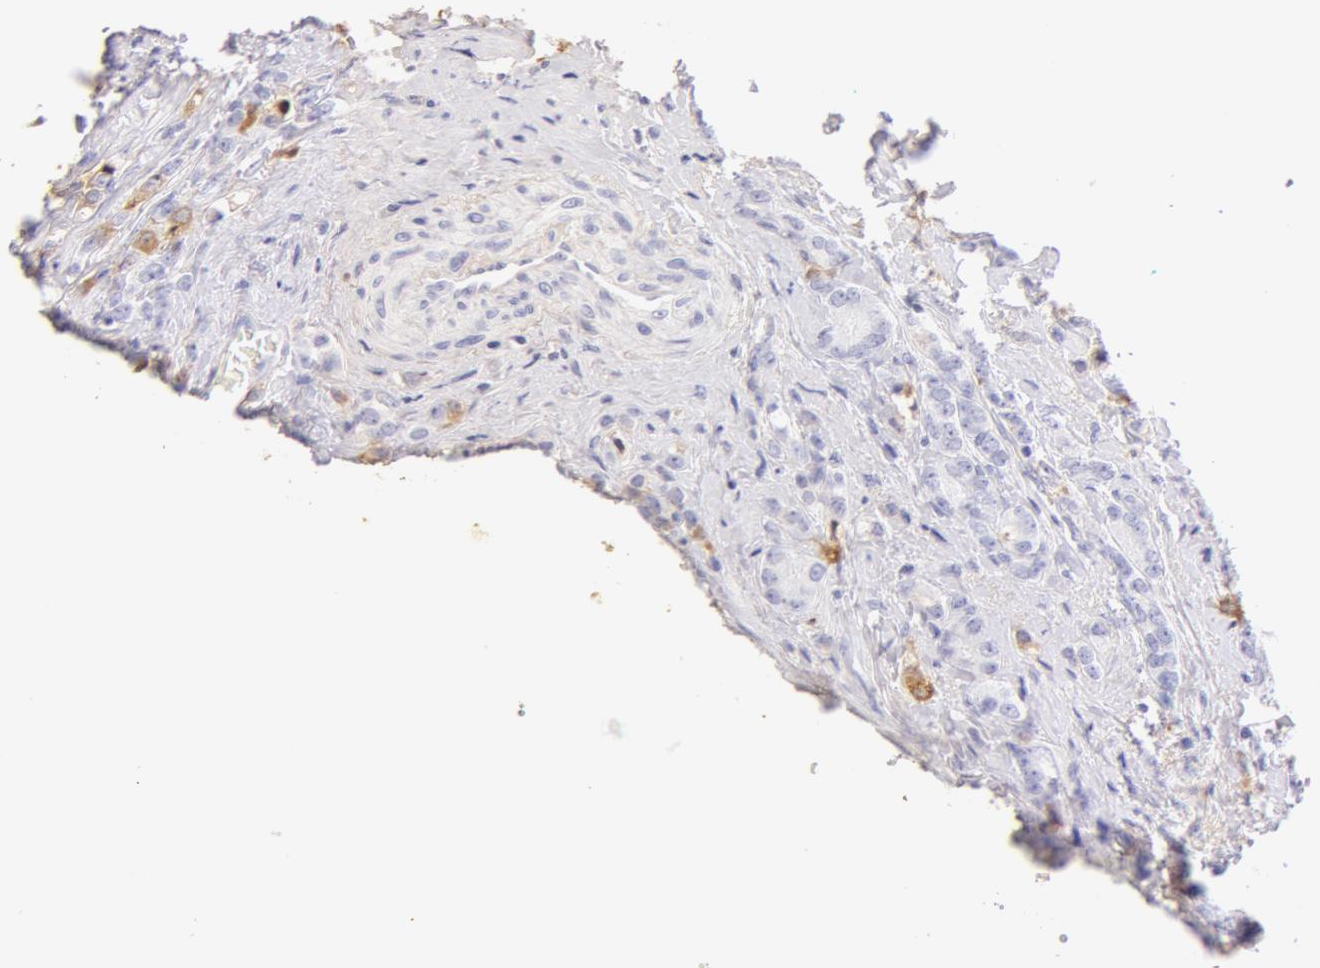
{"staining": {"intensity": "weak", "quantity": "<25%", "location": "cytoplasmic/membranous"}, "tissue": "prostate cancer", "cell_type": "Tumor cells", "image_type": "cancer", "snomed": [{"axis": "morphology", "description": "Adenocarcinoma, Medium grade"}, {"axis": "topography", "description": "Prostate"}], "caption": "There is no significant staining in tumor cells of medium-grade adenocarcinoma (prostate).", "gene": "AHSG", "patient": {"sex": "male", "age": 59}}